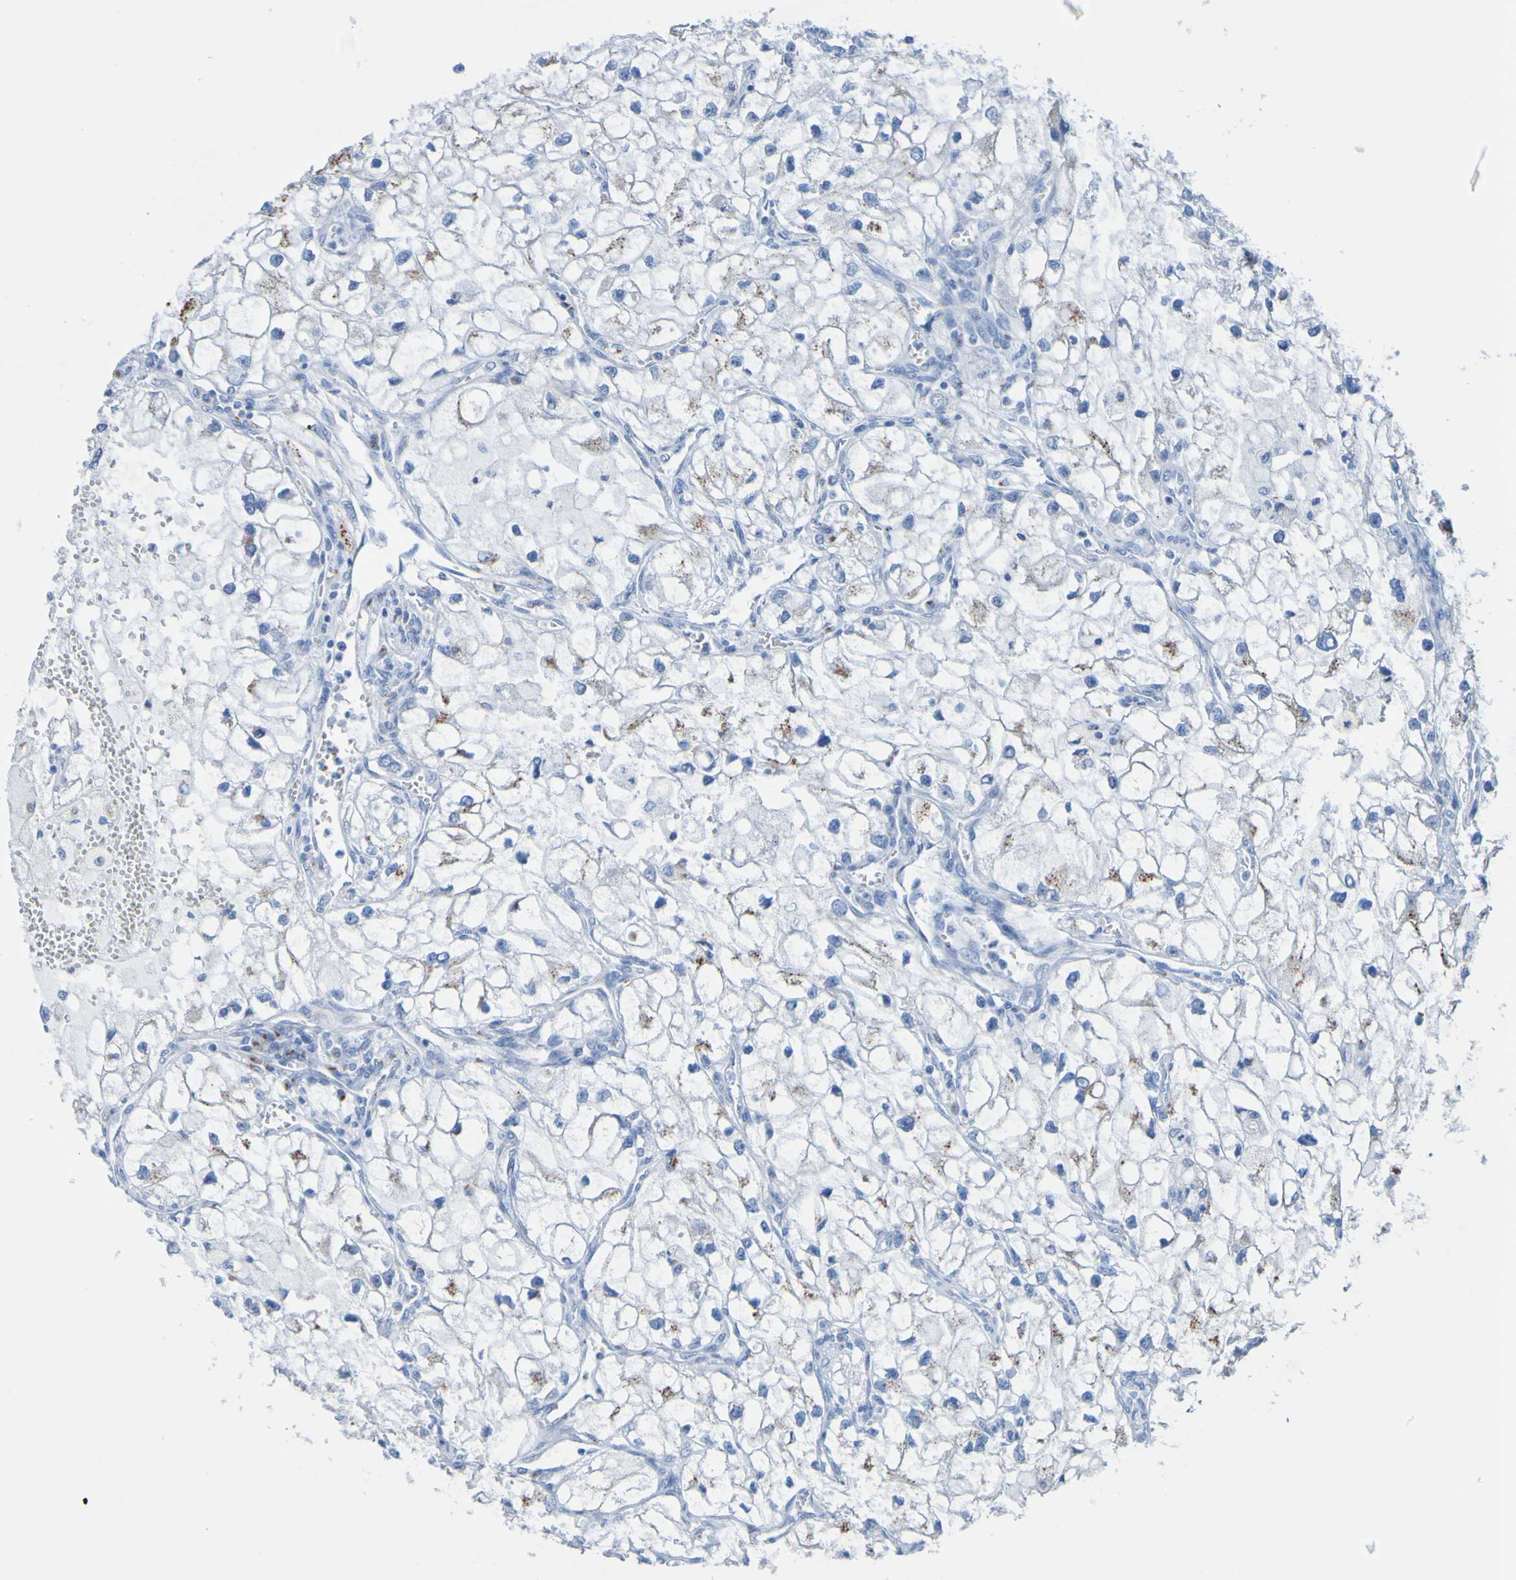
{"staining": {"intensity": "negative", "quantity": "none", "location": "none"}, "tissue": "renal cancer", "cell_type": "Tumor cells", "image_type": "cancer", "snomed": [{"axis": "morphology", "description": "Adenocarcinoma, NOS"}, {"axis": "topography", "description": "Kidney"}], "caption": "Tumor cells are negative for brown protein staining in renal adenocarcinoma. (Brightfield microscopy of DAB immunohistochemistry at high magnification).", "gene": "ACMSD", "patient": {"sex": "female", "age": 70}}